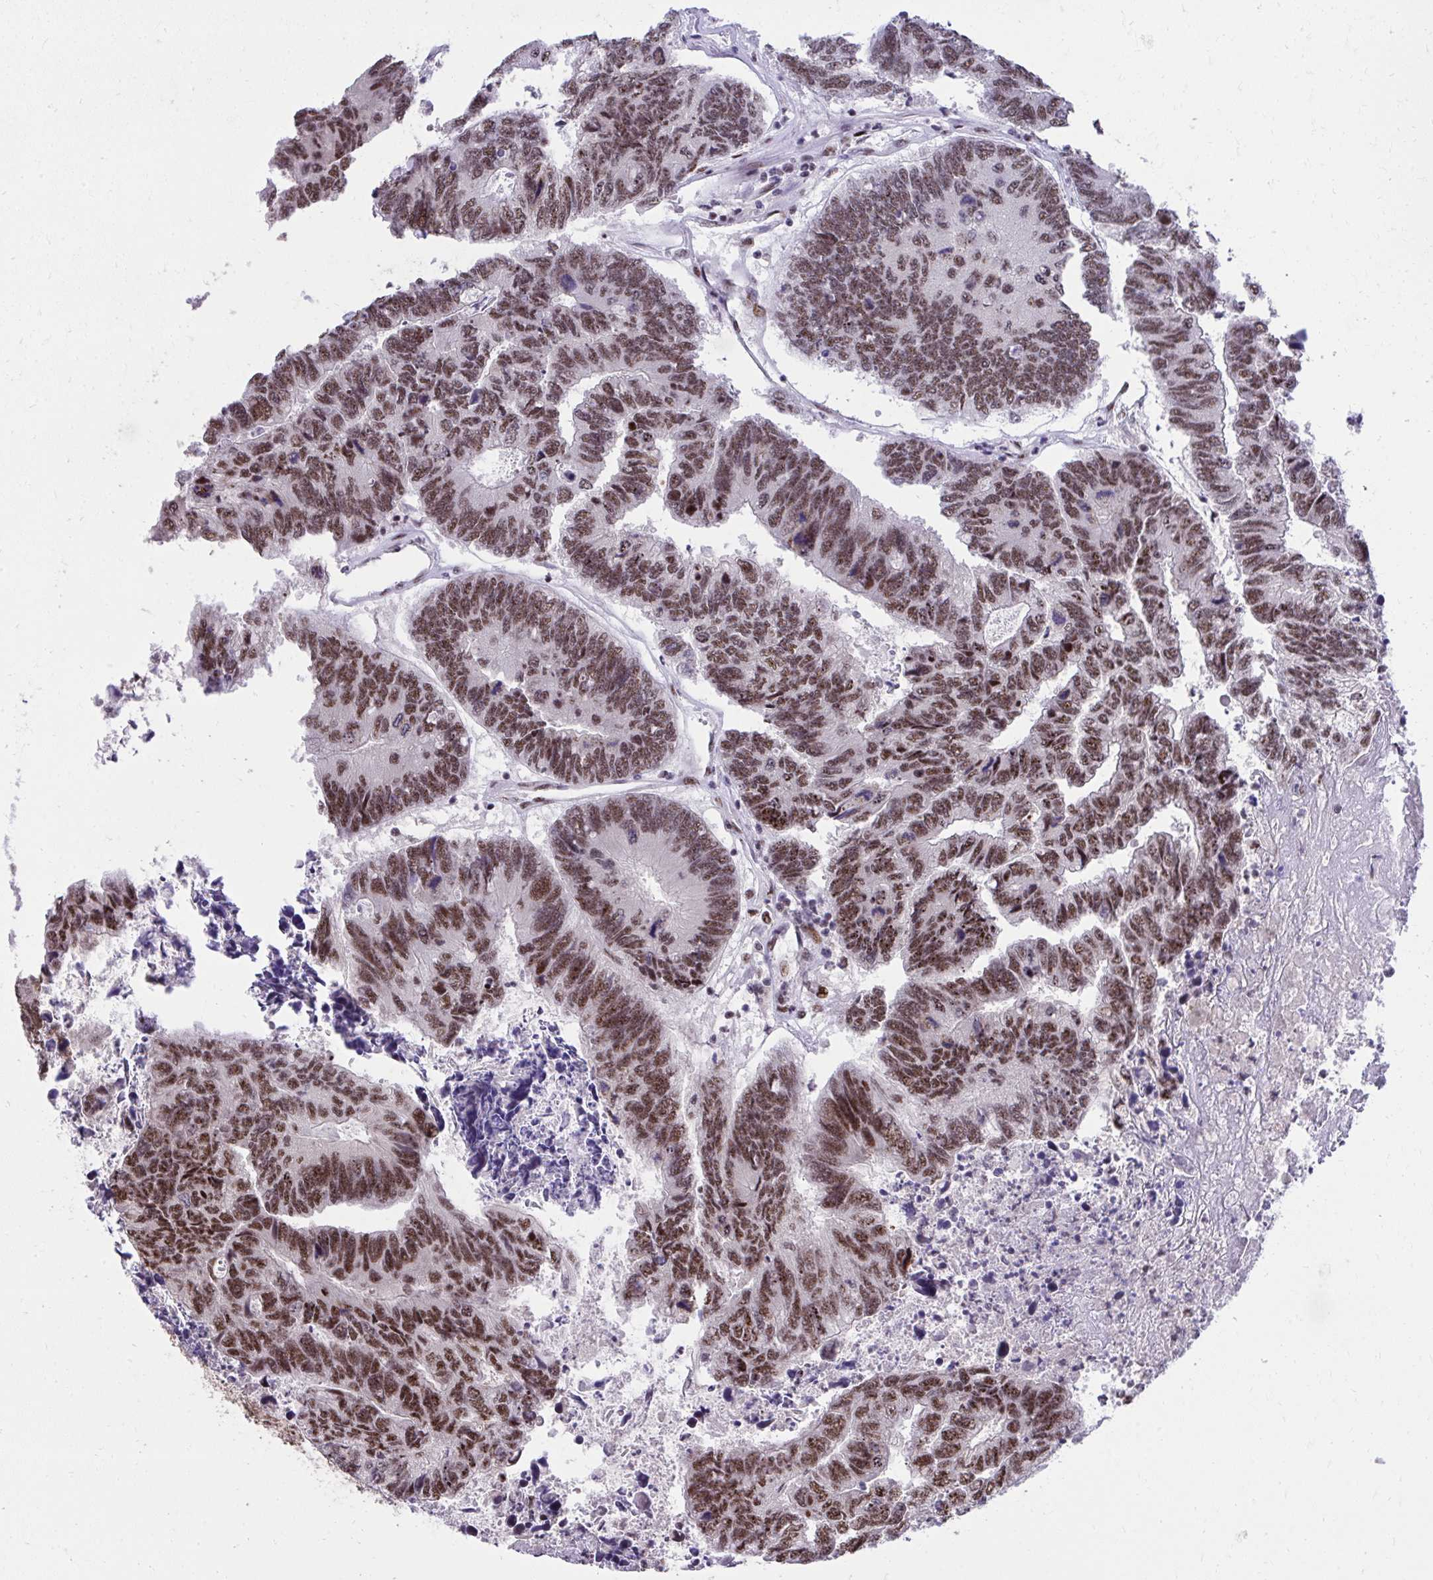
{"staining": {"intensity": "moderate", "quantity": ">75%", "location": "nuclear"}, "tissue": "colorectal cancer", "cell_type": "Tumor cells", "image_type": "cancer", "snomed": [{"axis": "morphology", "description": "Adenocarcinoma, NOS"}, {"axis": "topography", "description": "Colon"}], "caption": "Protein expression analysis of human colorectal cancer reveals moderate nuclear staining in approximately >75% of tumor cells.", "gene": "SYNE4", "patient": {"sex": "female", "age": 67}}